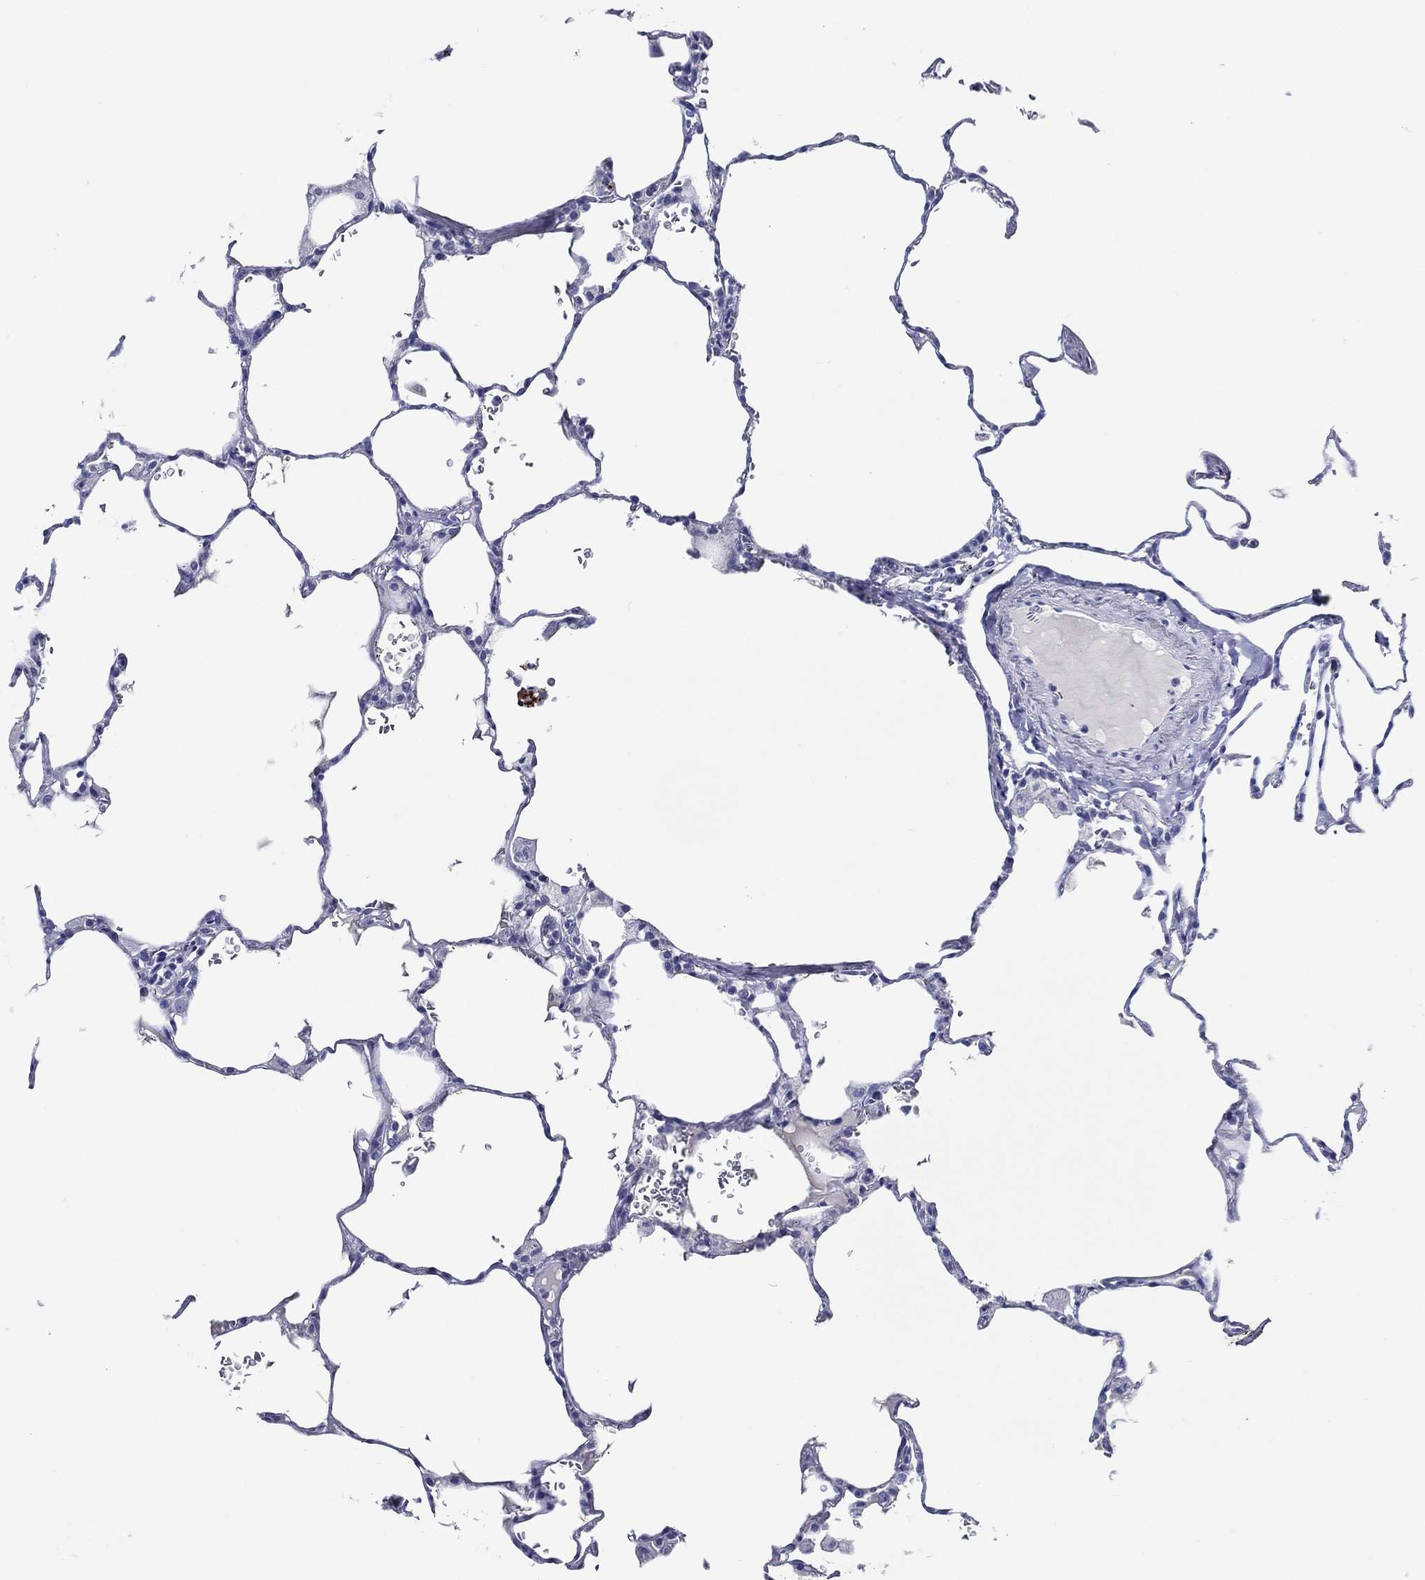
{"staining": {"intensity": "negative", "quantity": "none", "location": "none"}, "tissue": "lung", "cell_type": "Alveolar cells", "image_type": "normal", "snomed": [{"axis": "morphology", "description": "Normal tissue, NOS"}, {"axis": "morphology", "description": "Adenocarcinoma, metastatic, NOS"}, {"axis": "topography", "description": "Lung"}], "caption": "Alveolar cells are negative for brown protein staining in benign lung. The staining is performed using DAB brown chromogen with nuclei counter-stained in using hematoxylin.", "gene": "ACE2", "patient": {"sex": "male", "age": 45}}